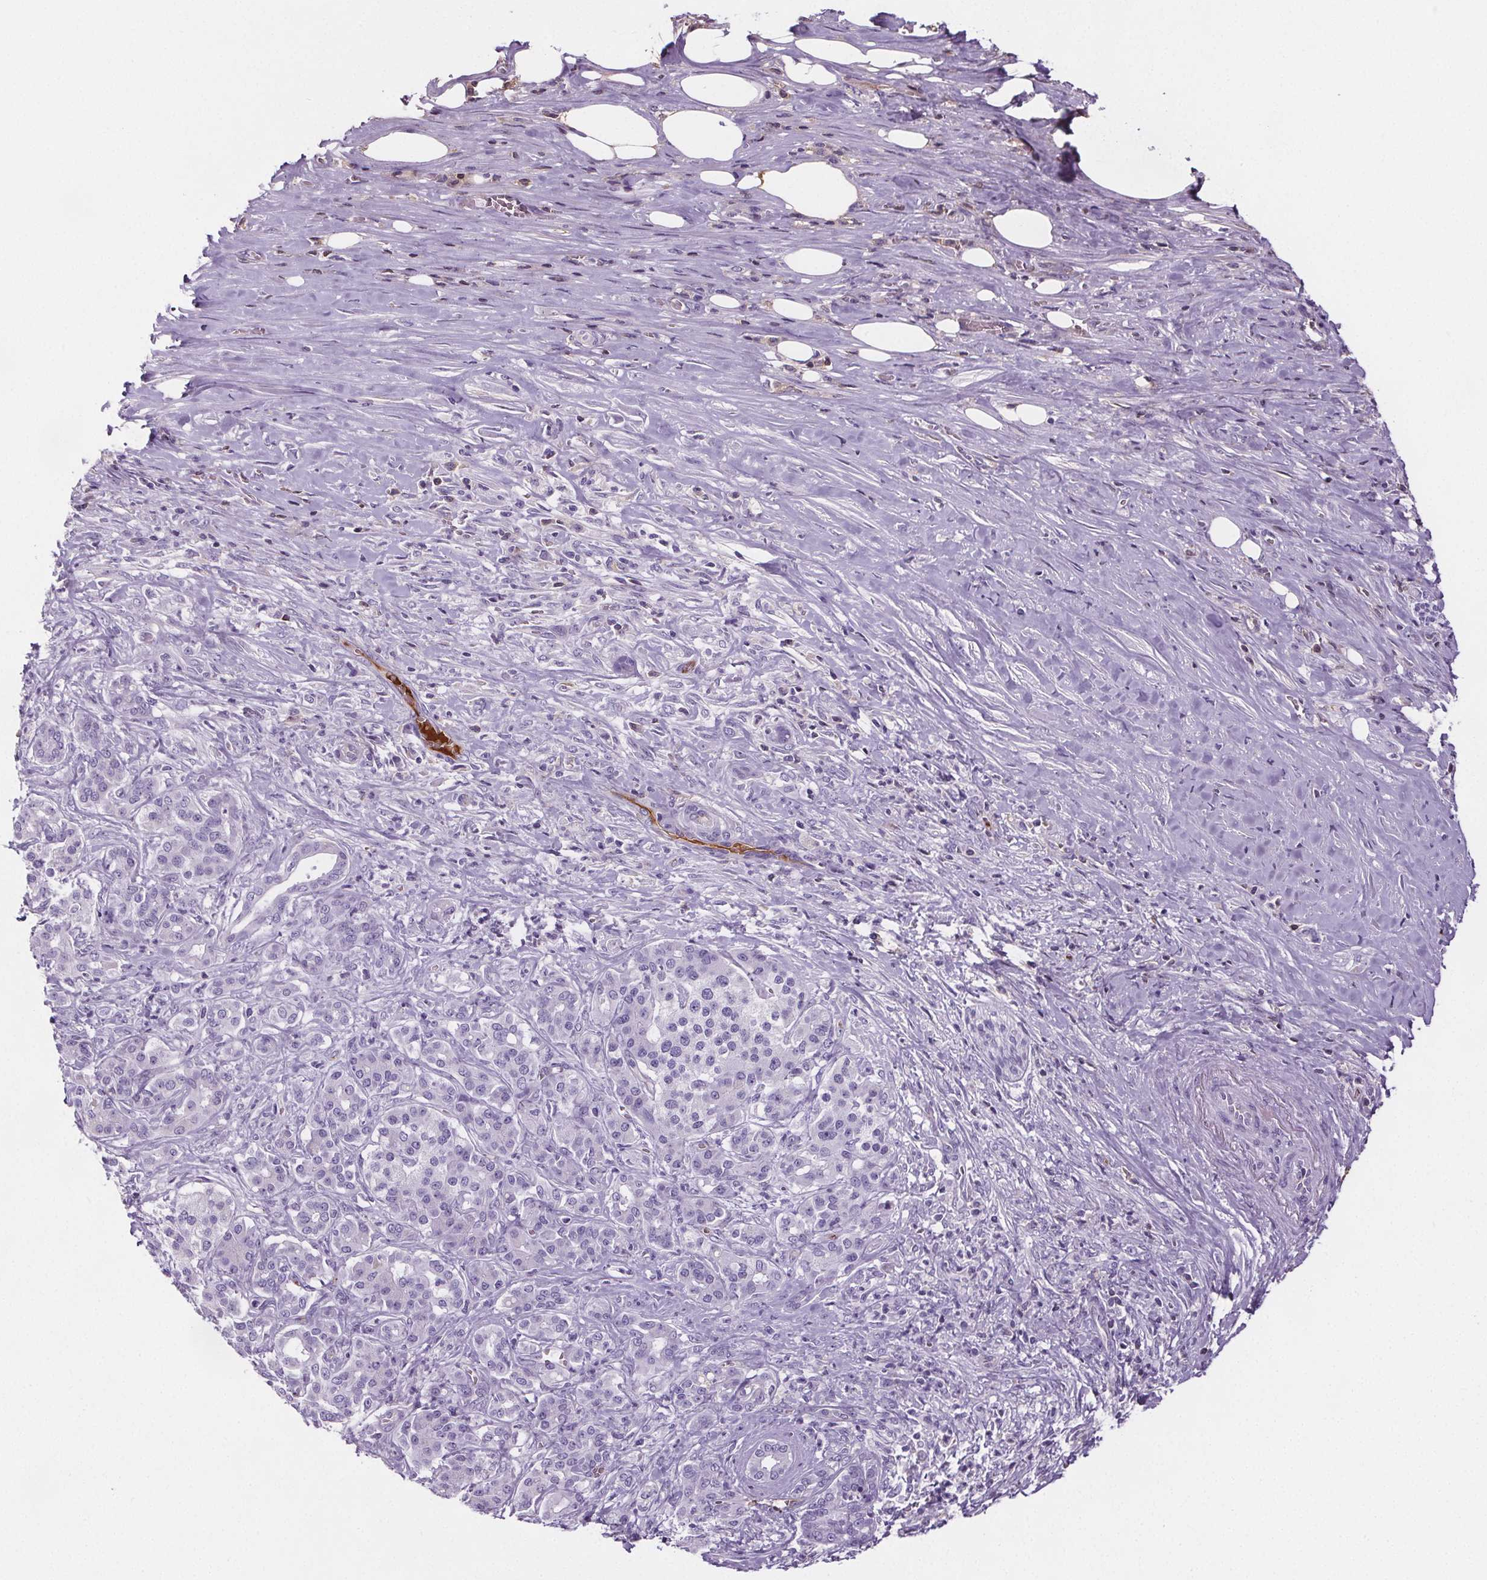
{"staining": {"intensity": "negative", "quantity": "none", "location": "none"}, "tissue": "pancreatic cancer", "cell_type": "Tumor cells", "image_type": "cancer", "snomed": [{"axis": "morphology", "description": "Normal tissue, NOS"}, {"axis": "morphology", "description": "Inflammation, NOS"}, {"axis": "morphology", "description": "Adenocarcinoma, NOS"}, {"axis": "topography", "description": "Pancreas"}], "caption": "Pancreatic cancer (adenocarcinoma) was stained to show a protein in brown. There is no significant staining in tumor cells.", "gene": "CD5L", "patient": {"sex": "male", "age": 57}}